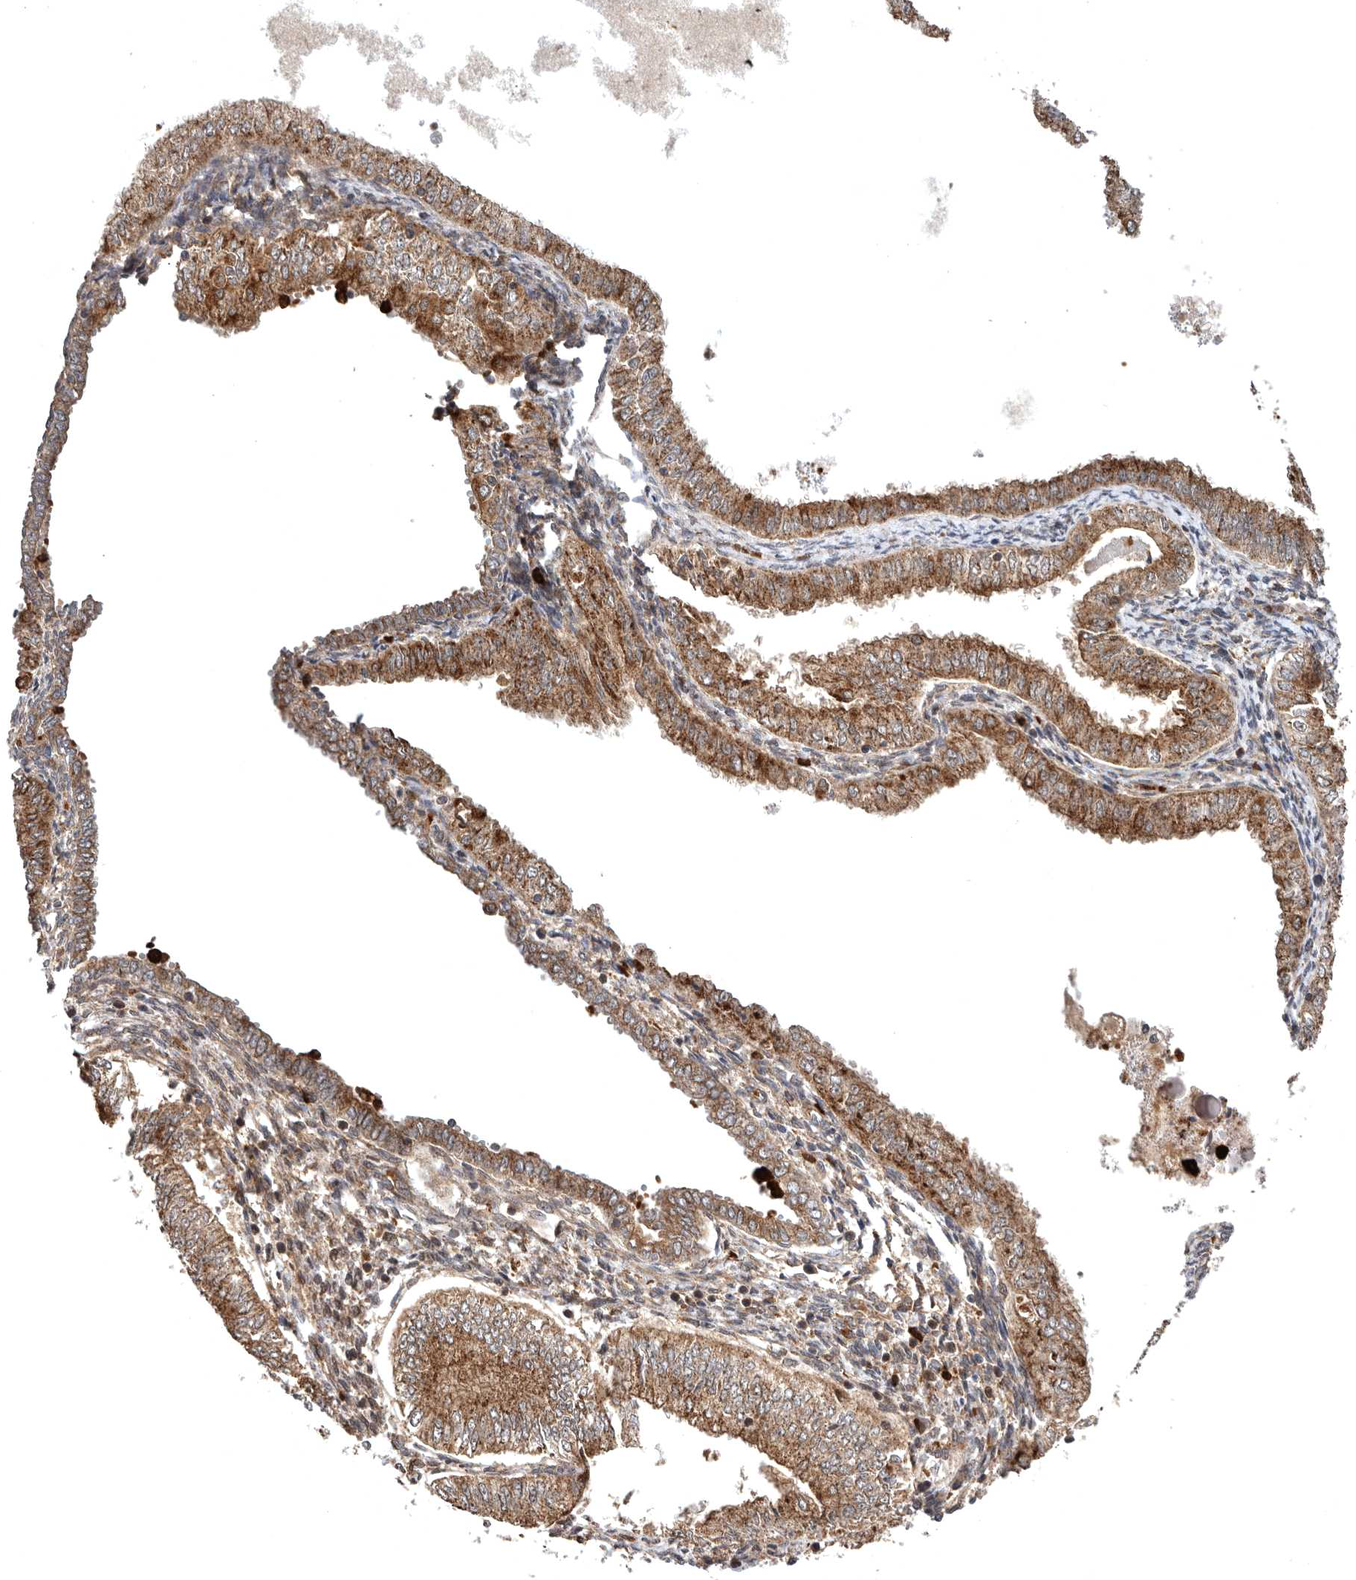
{"staining": {"intensity": "moderate", "quantity": ">75%", "location": "cytoplasmic/membranous"}, "tissue": "endometrial cancer", "cell_type": "Tumor cells", "image_type": "cancer", "snomed": [{"axis": "morphology", "description": "Normal tissue, NOS"}, {"axis": "morphology", "description": "Adenocarcinoma, NOS"}, {"axis": "topography", "description": "Endometrium"}], "caption": "High-power microscopy captured an IHC image of adenocarcinoma (endometrial), revealing moderate cytoplasmic/membranous expression in approximately >75% of tumor cells.", "gene": "FGFR4", "patient": {"sex": "female", "age": 53}}